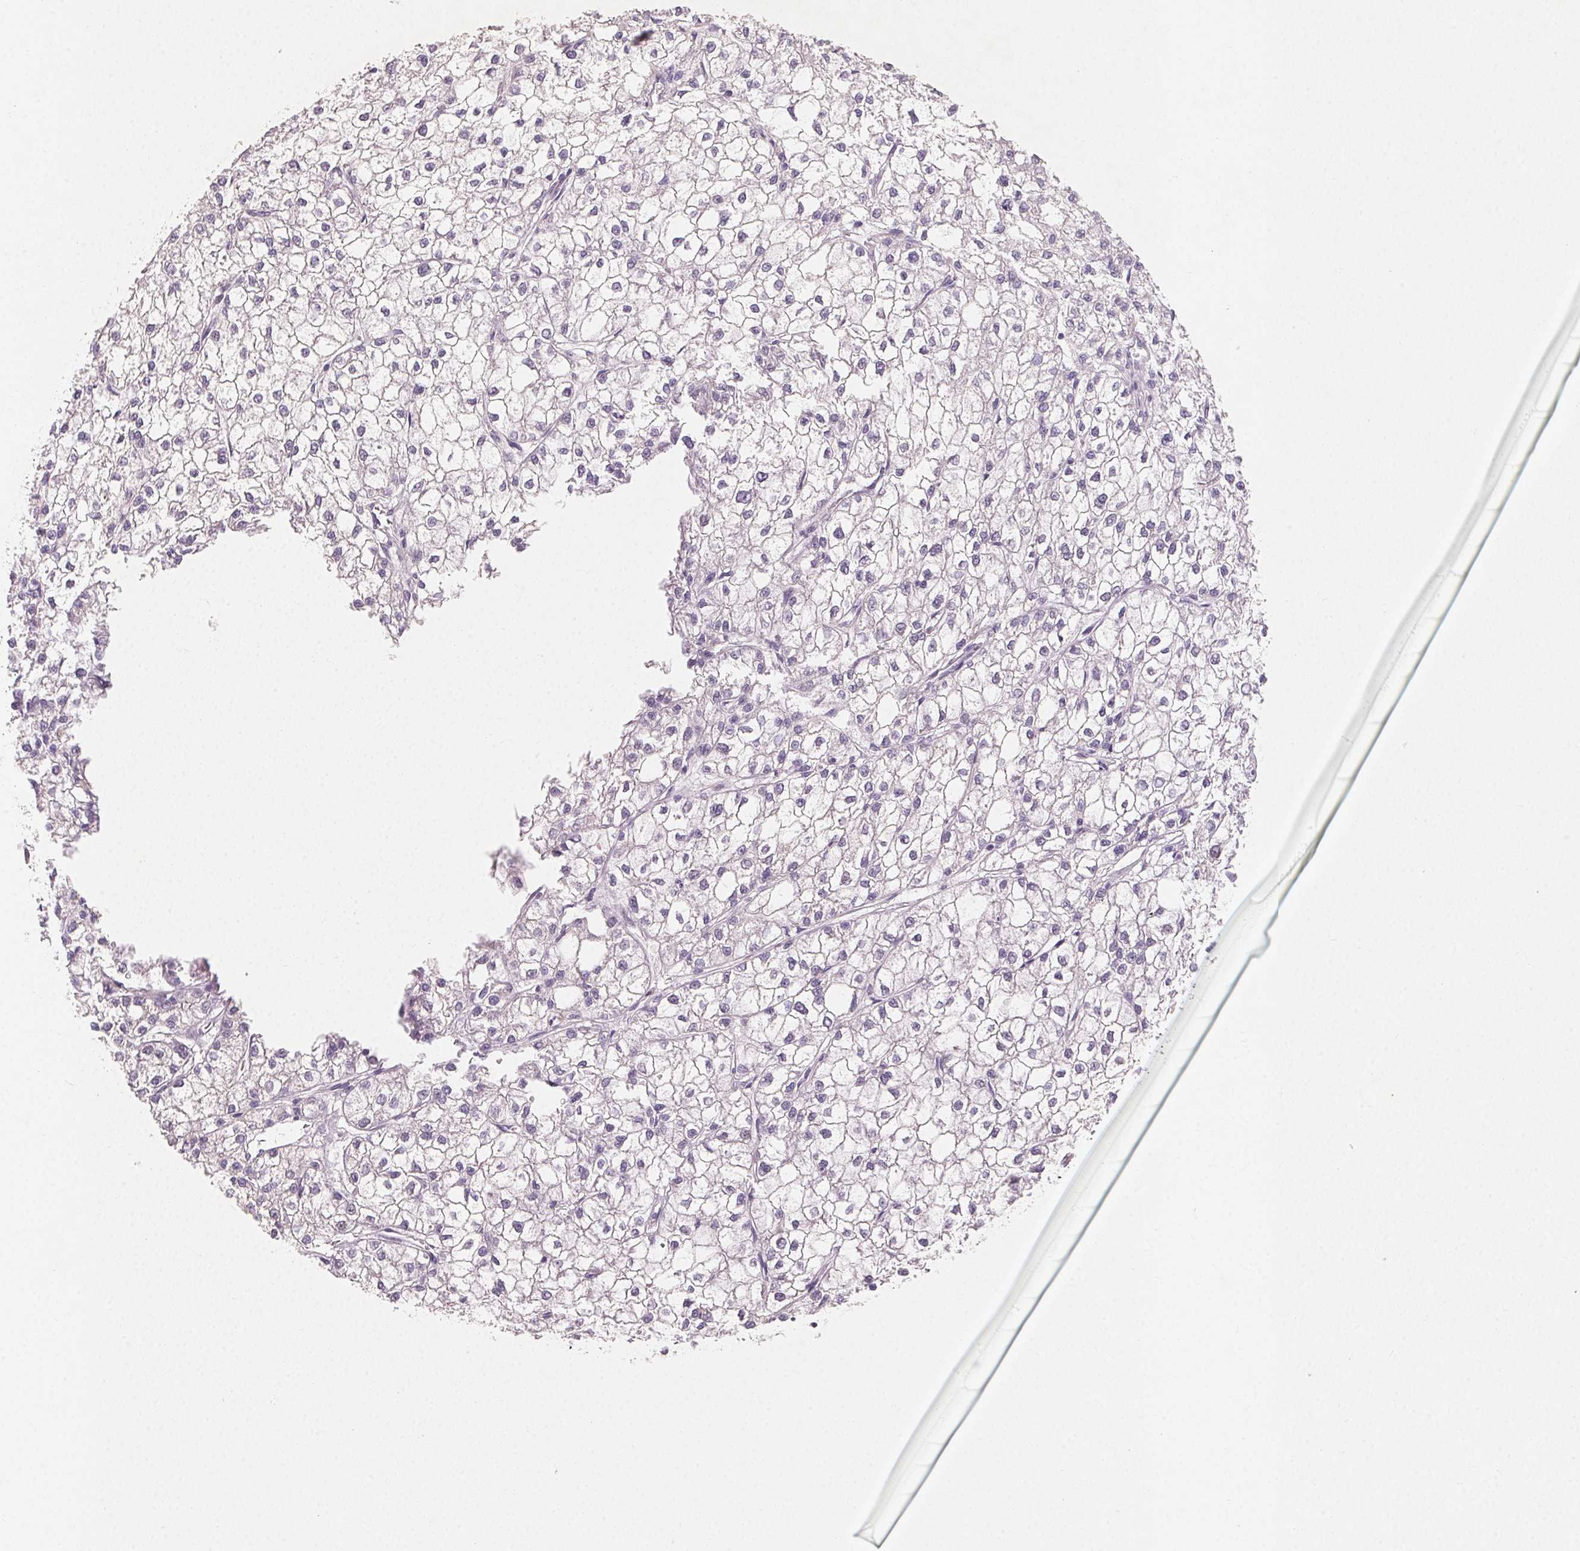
{"staining": {"intensity": "negative", "quantity": "none", "location": "none"}, "tissue": "liver cancer", "cell_type": "Tumor cells", "image_type": "cancer", "snomed": [{"axis": "morphology", "description": "Carcinoma, Hepatocellular, NOS"}, {"axis": "topography", "description": "Liver"}], "caption": "Immunohistochemical staining of human liver cancer (hepatocellular carcinoma) demonstrates no significant expression in tumor cells.", "gene": "MYBL1", "patient": {"sex": "female", "age": 43}}